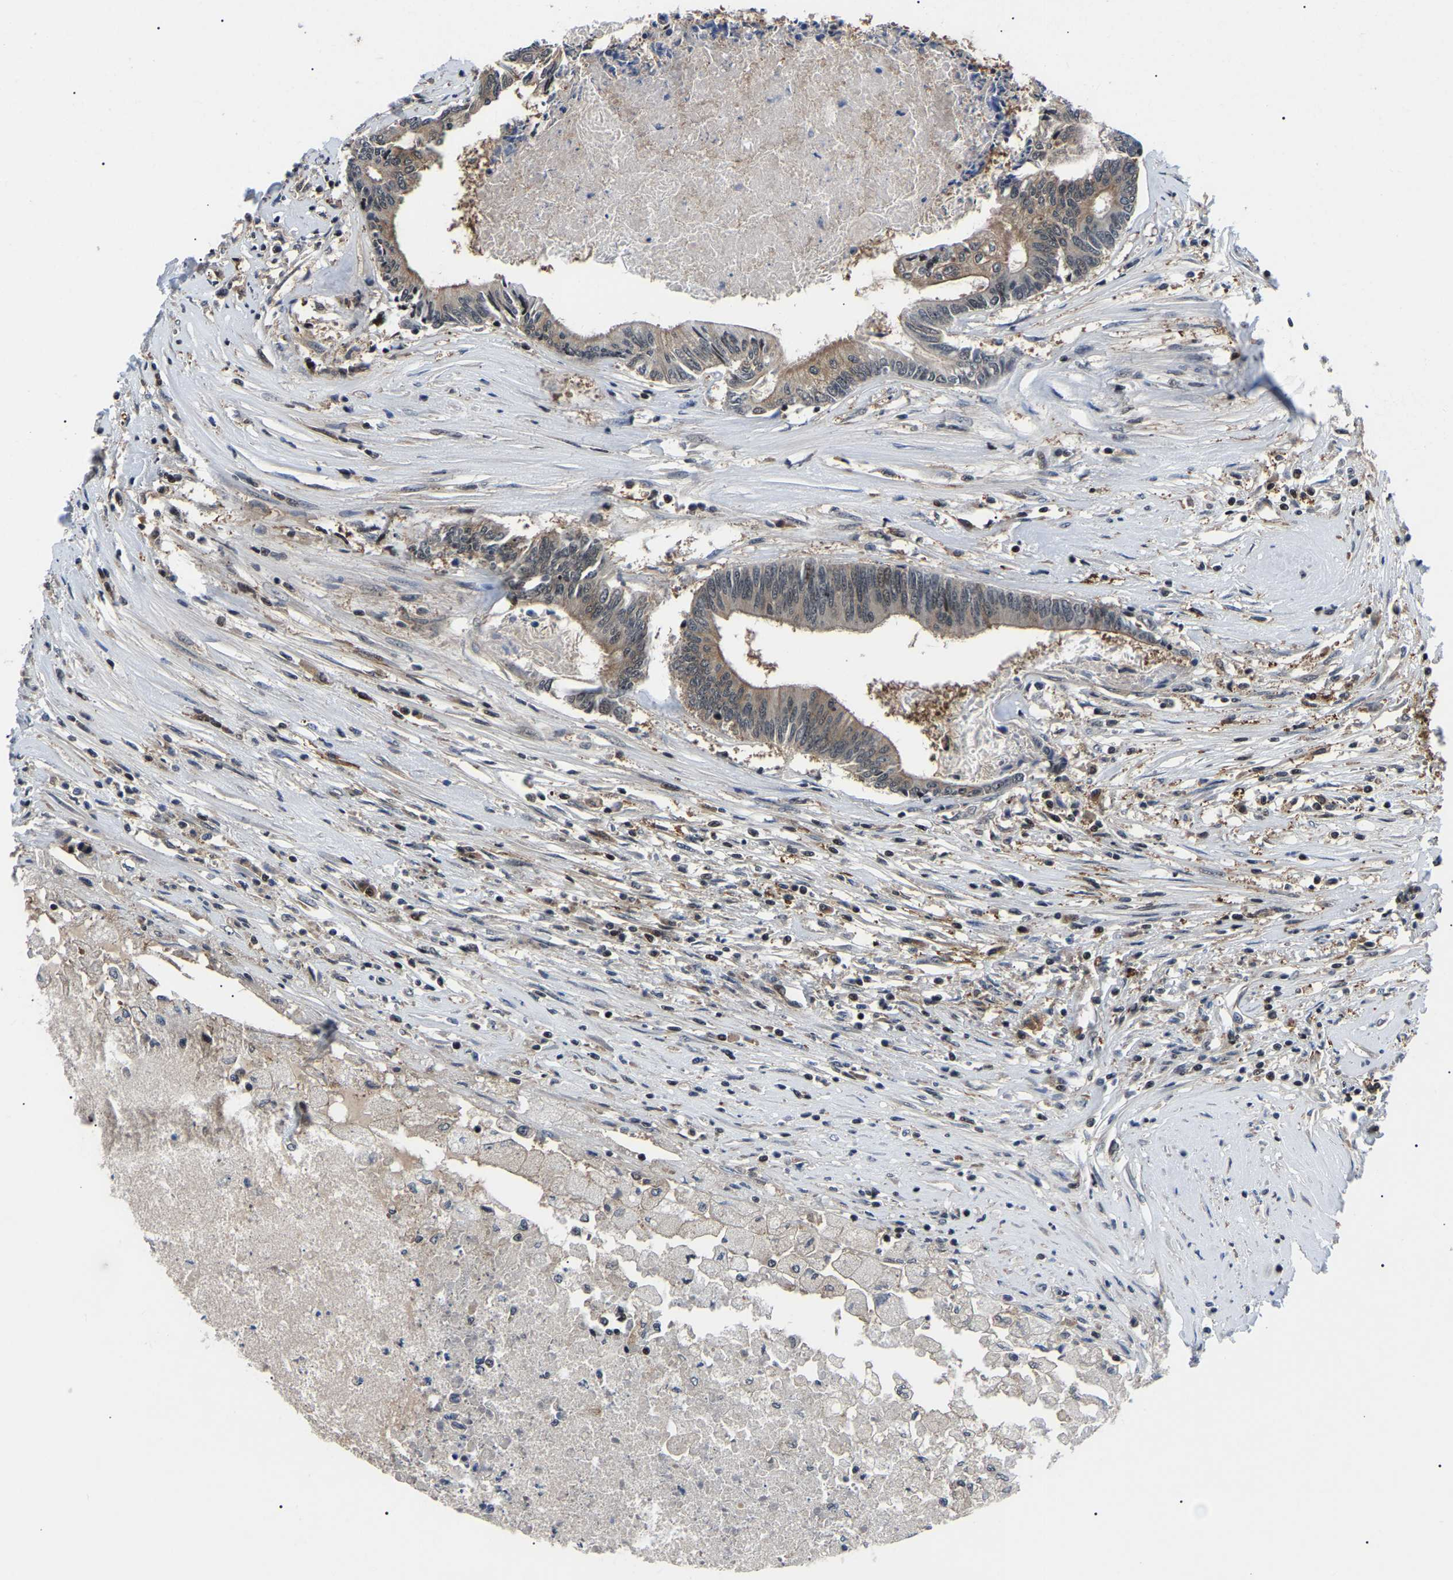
{"staining": {"intensity": "weak", "quantity": "25%-75%", "location": "cytoplasmic/membranous,nuclear"}, "tissue": "colorectal cancer", "cell_type": "Tumor cells", "image_type": "cancer", "snomed": [{"axis": "morphology", "description": "Adenocarcinoma, NOS"}, {"axis": "topography", "description": "Rectum"}], "caption": "Colorectal cancer (adenocarcinoma) stained with a brown dye reveals weak cytoplasmic/membranous and nuclear positive positivity in approximately 25%-75% of tumor cells.", "gene": "RRP1B", "patient": {"sex": "male", "age": 63}}